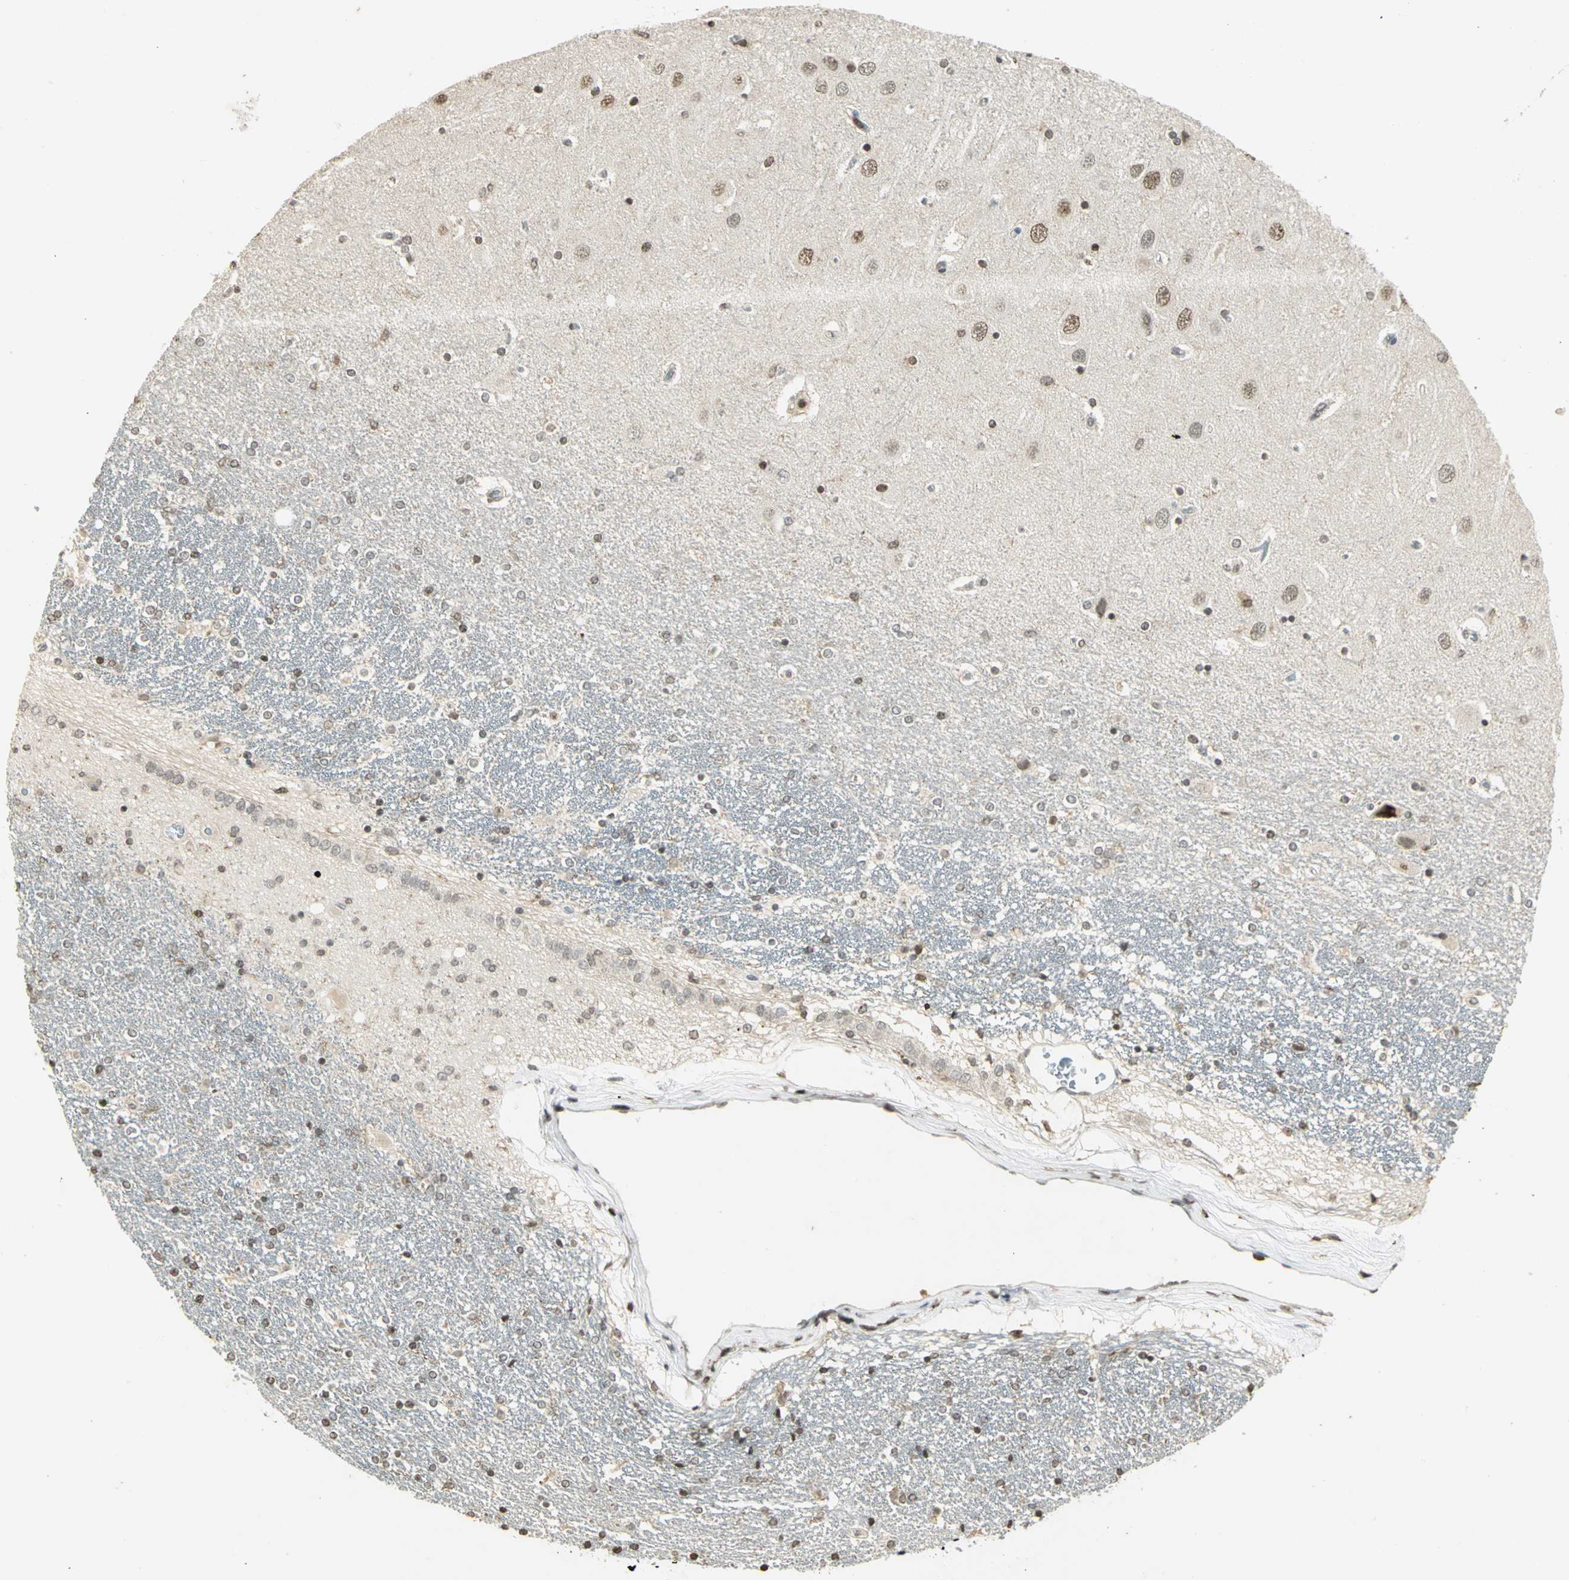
{"staining": {"intensity": "negative", "quantity": "none", "location": "none"}, "tissue": "hippocampus", "cell_type": "Glial cells", "image_type": "normal", "snomed": [{"axis": "morphology", "description": "Normal tissue, NOS"}, {"axis": "topography", "description": "Hippocampus"}], "caption": "A high-resolution photomicrograph shows immunohistochemistry (IHC) staining of normal hippocampus, which shows no significant positivity in glial cells.", "gene": "IL16", "patient": {"sex": "female", "age": 54}}